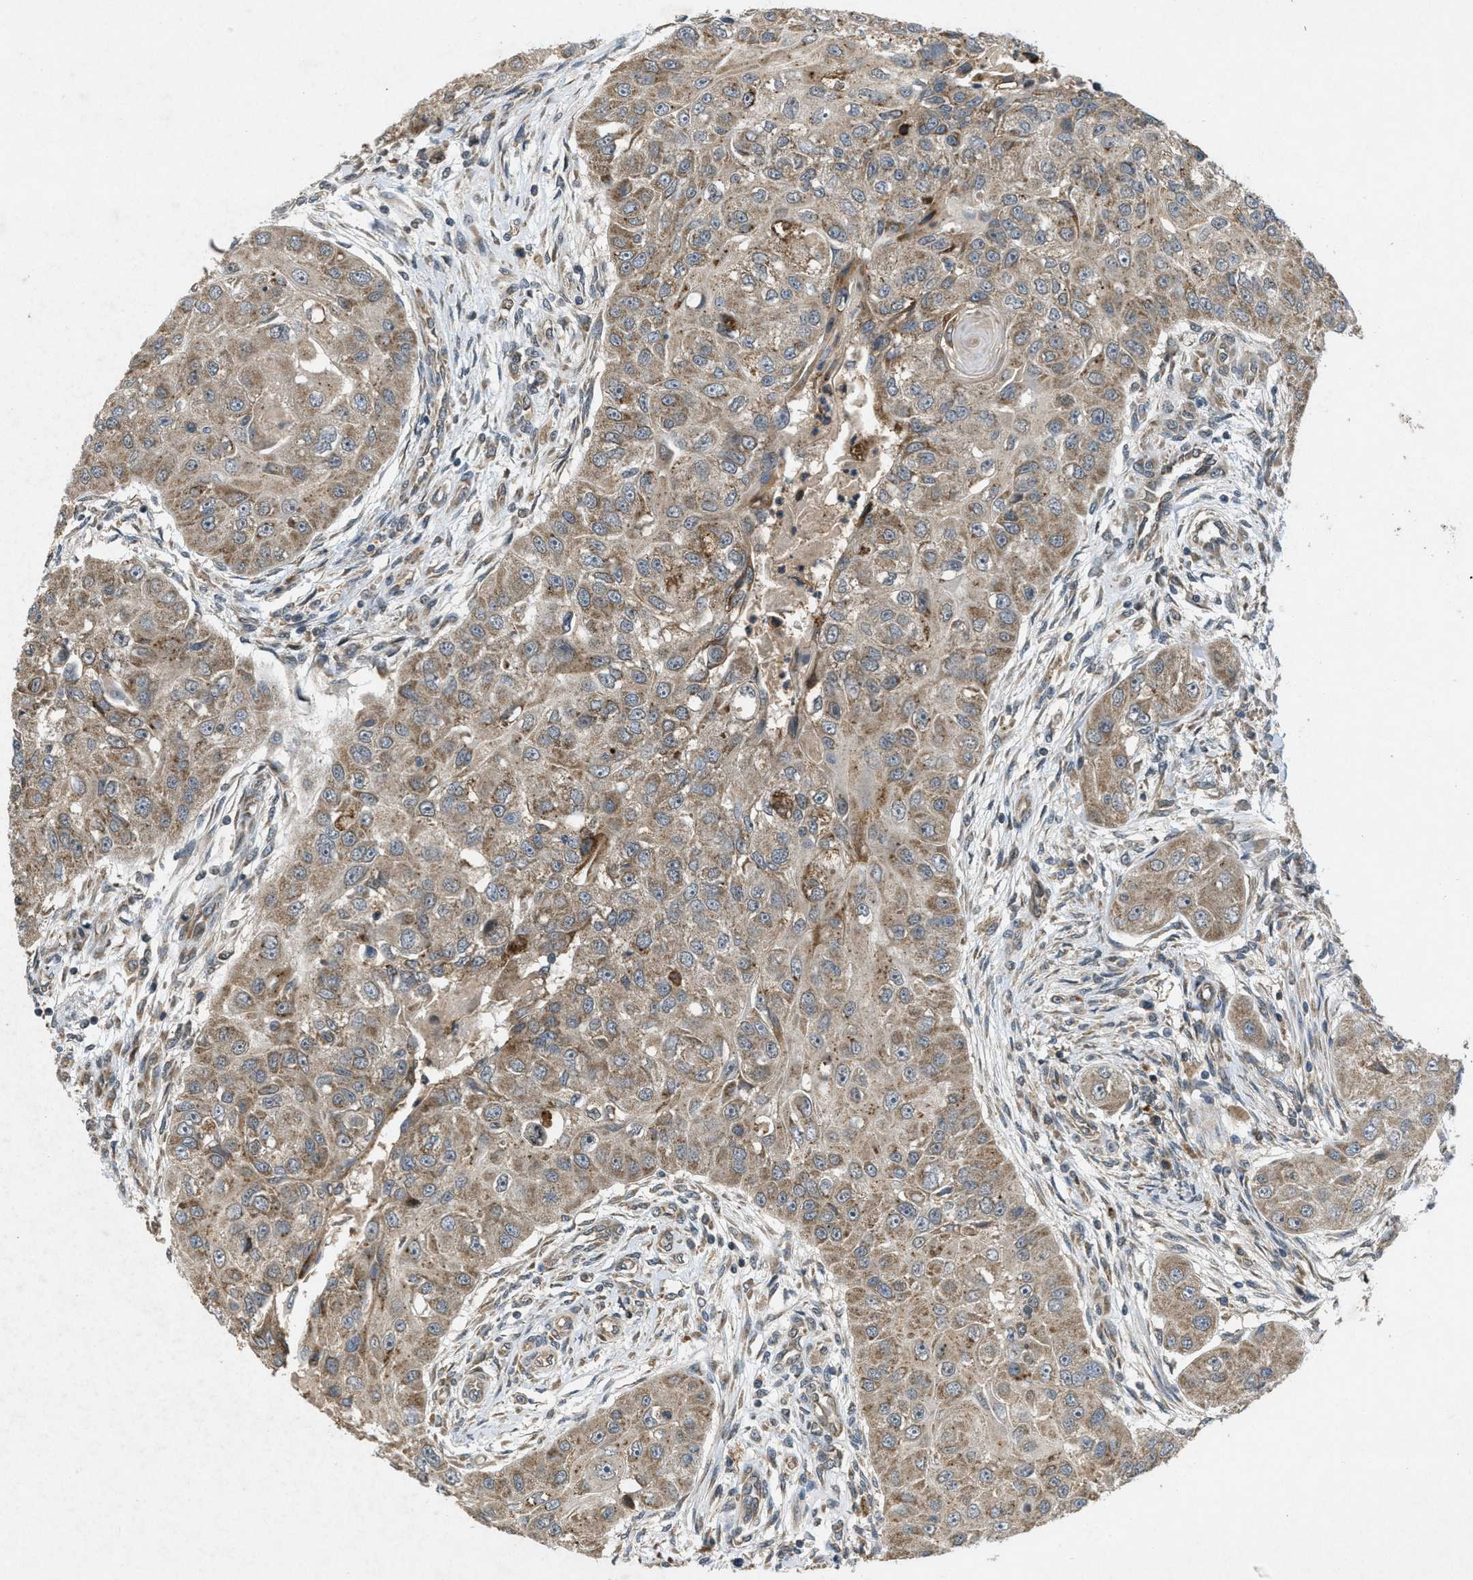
{"staining": {"intensity": "moderate", "quantity": ">75%", "location": "cytoplasmic/membranous"}, "tissue": "head and neck cancer", "cell_type": "Tumor cells", "image_type": "cancer", "snomed": [{"axis": "morphology", "description": "Normal tissue, NOS"}, {"axis": "morphology", "description": "Squamous cell carcinoma, NOS"}, {"axis": "topography", "description": "Skeletal muscle"}, {"axis": "topography", "description": "Head-Neck"}], "caption": "A micrograph of head and neck cancer (squamous cell carcinoma) stained for a protein demonstrates moderate cytoplasmic/membranous brown staining in tumor cells. The staining was performed using DAB, with brown indicating positive protein expression. Nuclei are stained blue with hematoxylin.", "gene": "PPP1R15A", "patient": {"sex": "male", "age": 51}}